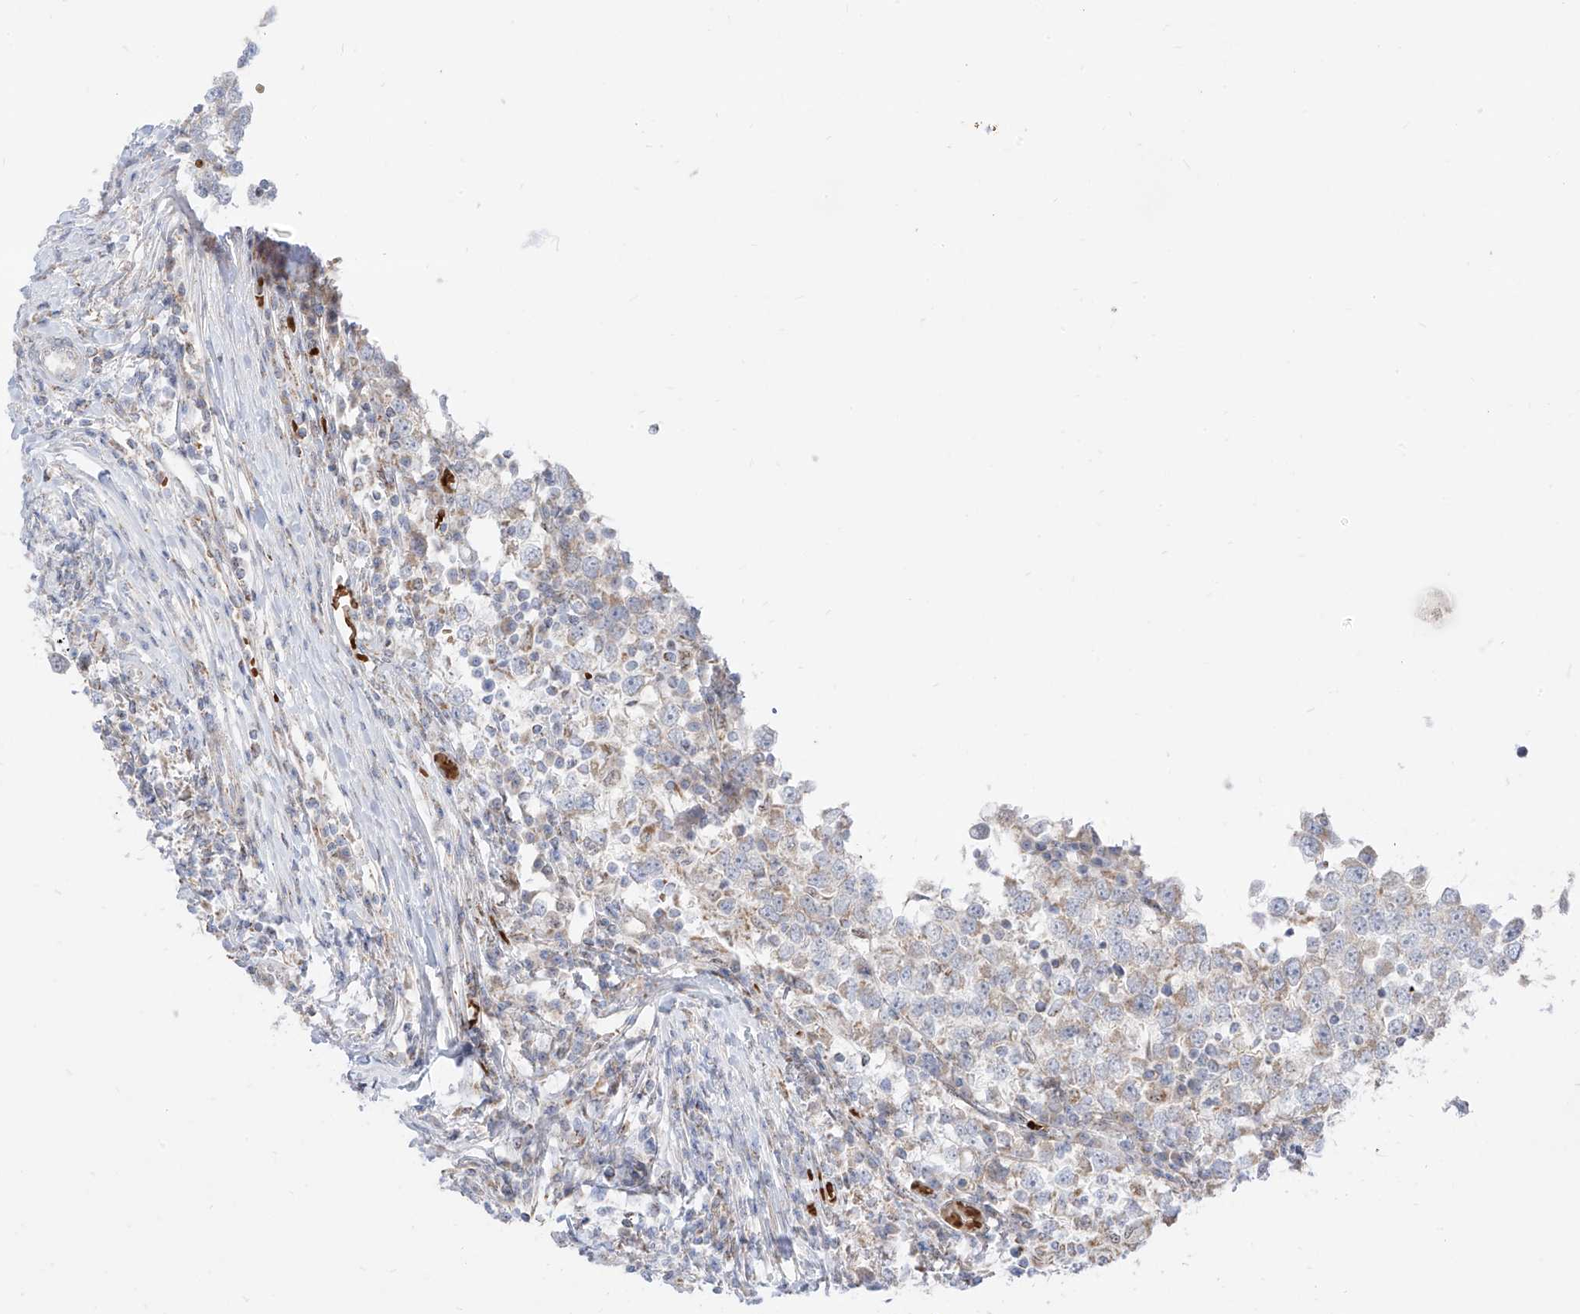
{"staining": {"intensity": "negative", "quantity": "none", "location": "none"}, "tissue": "testis cancer", "cell_type": "Tumor cells", "image_type": "cancer", "snomed": [{"axis": "morphology", "description": "Seminoma, NOS"}, {"axis": "topography", "description": "Testis"}], "caption": "The image exhibits no staining of tumor cells in testis seminoma.", "gene": "ARHGEF40", "patient": {"sex": "male", "age": 65}}